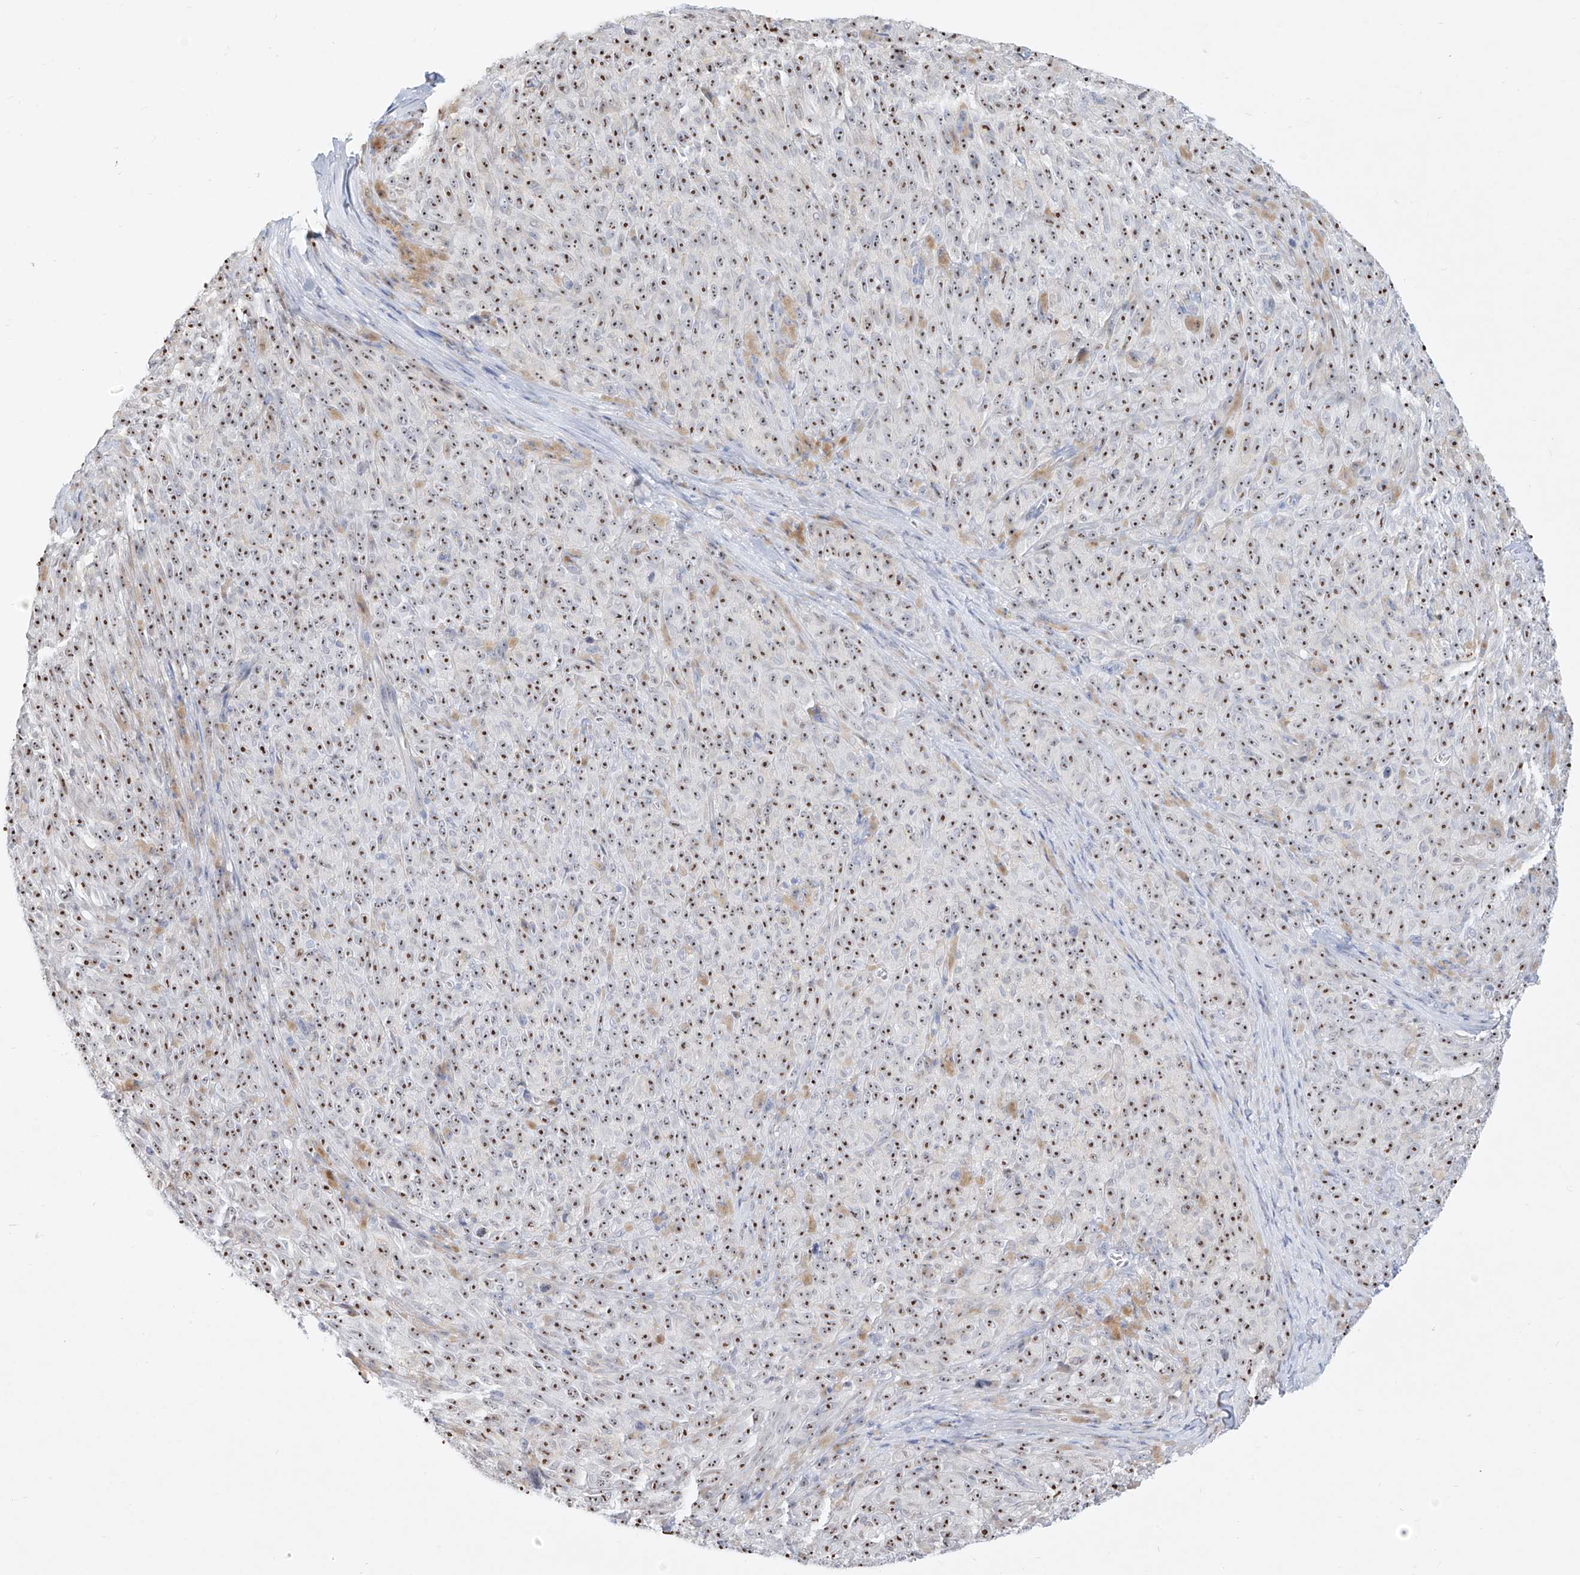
{"staining": {"intensity": "moderate", "quantity": ">75%", "location": "nuclear"}, "tissue": "melanoma", "cell_type": "Tumor cells", "image_type": "cancer", "snomed": [{"axis": "morphology", "description": "Malignant melanoma, NOS"}, {"axis": "topography", "description": "Skin"}], "caption": "Protein staining reveals moderate nuclear positivity in about >75% of tumor cells in melanoma.", "gene": "SNU13", "patient": {"sex": "female", "age": 82}}